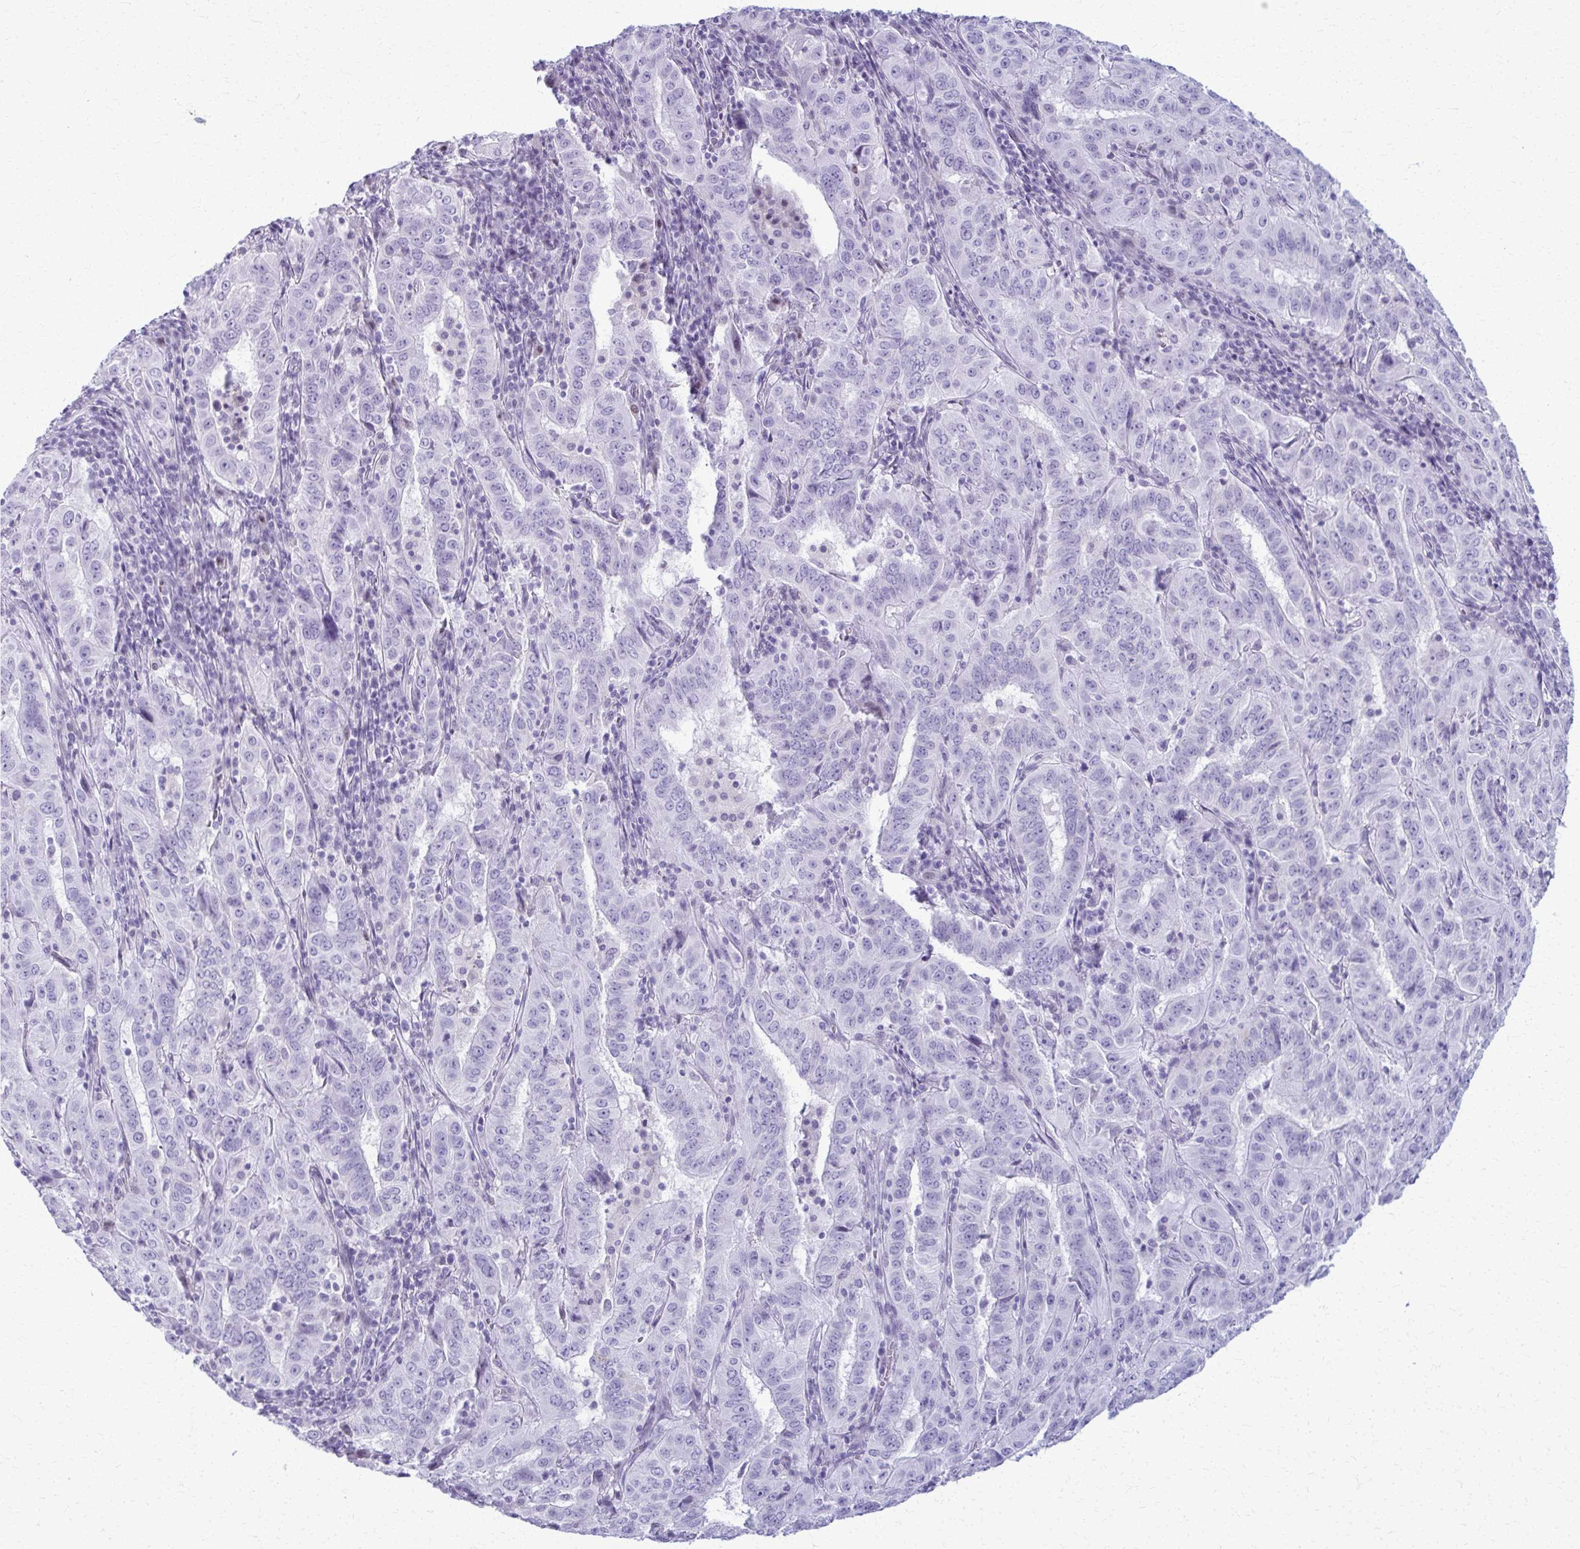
{"staining": {"intensity": "negative", "quantity": "none", "location": "none"}, "tissue": "pancreatic cancer", "cell_type": "Tumor cells", "image_type": "cancer", "snomed": [{"axis": "morphology", "description": "Adenocarcinoma, NOS"}, {"axis": "topography", "description": "Pancreas"}], "caption": "The image exhibits no staining of tumor cells in pancreatic cancer (adenocarcinoma).", "gene": "ACSM2B", "patient": {"sex": "male", "age": 63}}